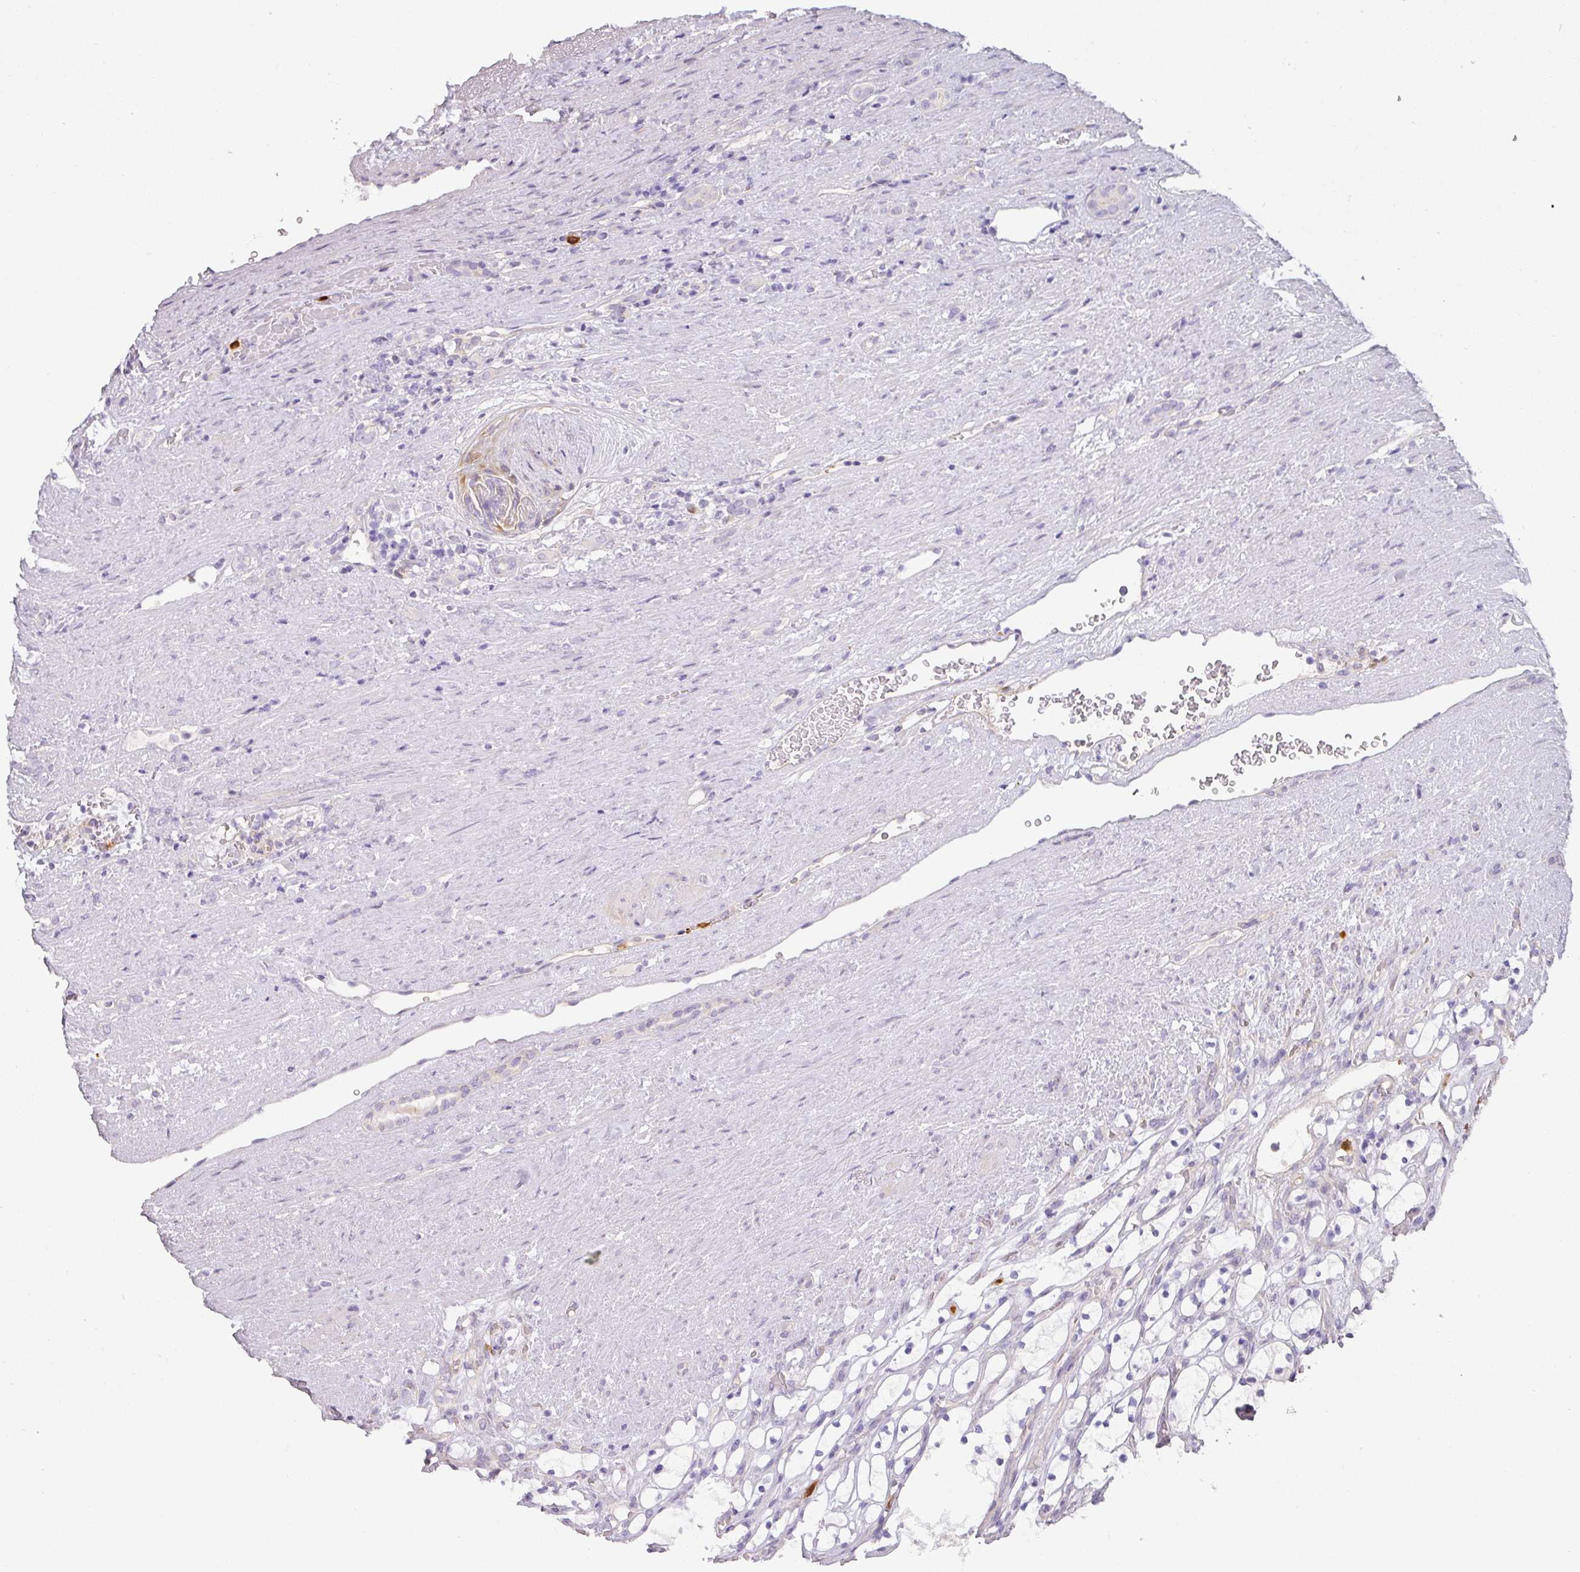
{"staining": {"intensity": "negative", "quantity": "none", "location": "none"}, "tissue": "renal cancer", "cell_type": "Tumor cells", "image_type": "cancer", "snomed": [{"axis": "morphology", "description": "Adenocarcinoma, NOS"}, {"axis": "topography", "description": "Kidney"}], "caption": "Immunohistochemical staining of human adenocarcinoma (renal) shows no significant staining in tumor cells.", "gene": "HHEX", "patient": {"sex": "female", "age": 69}}